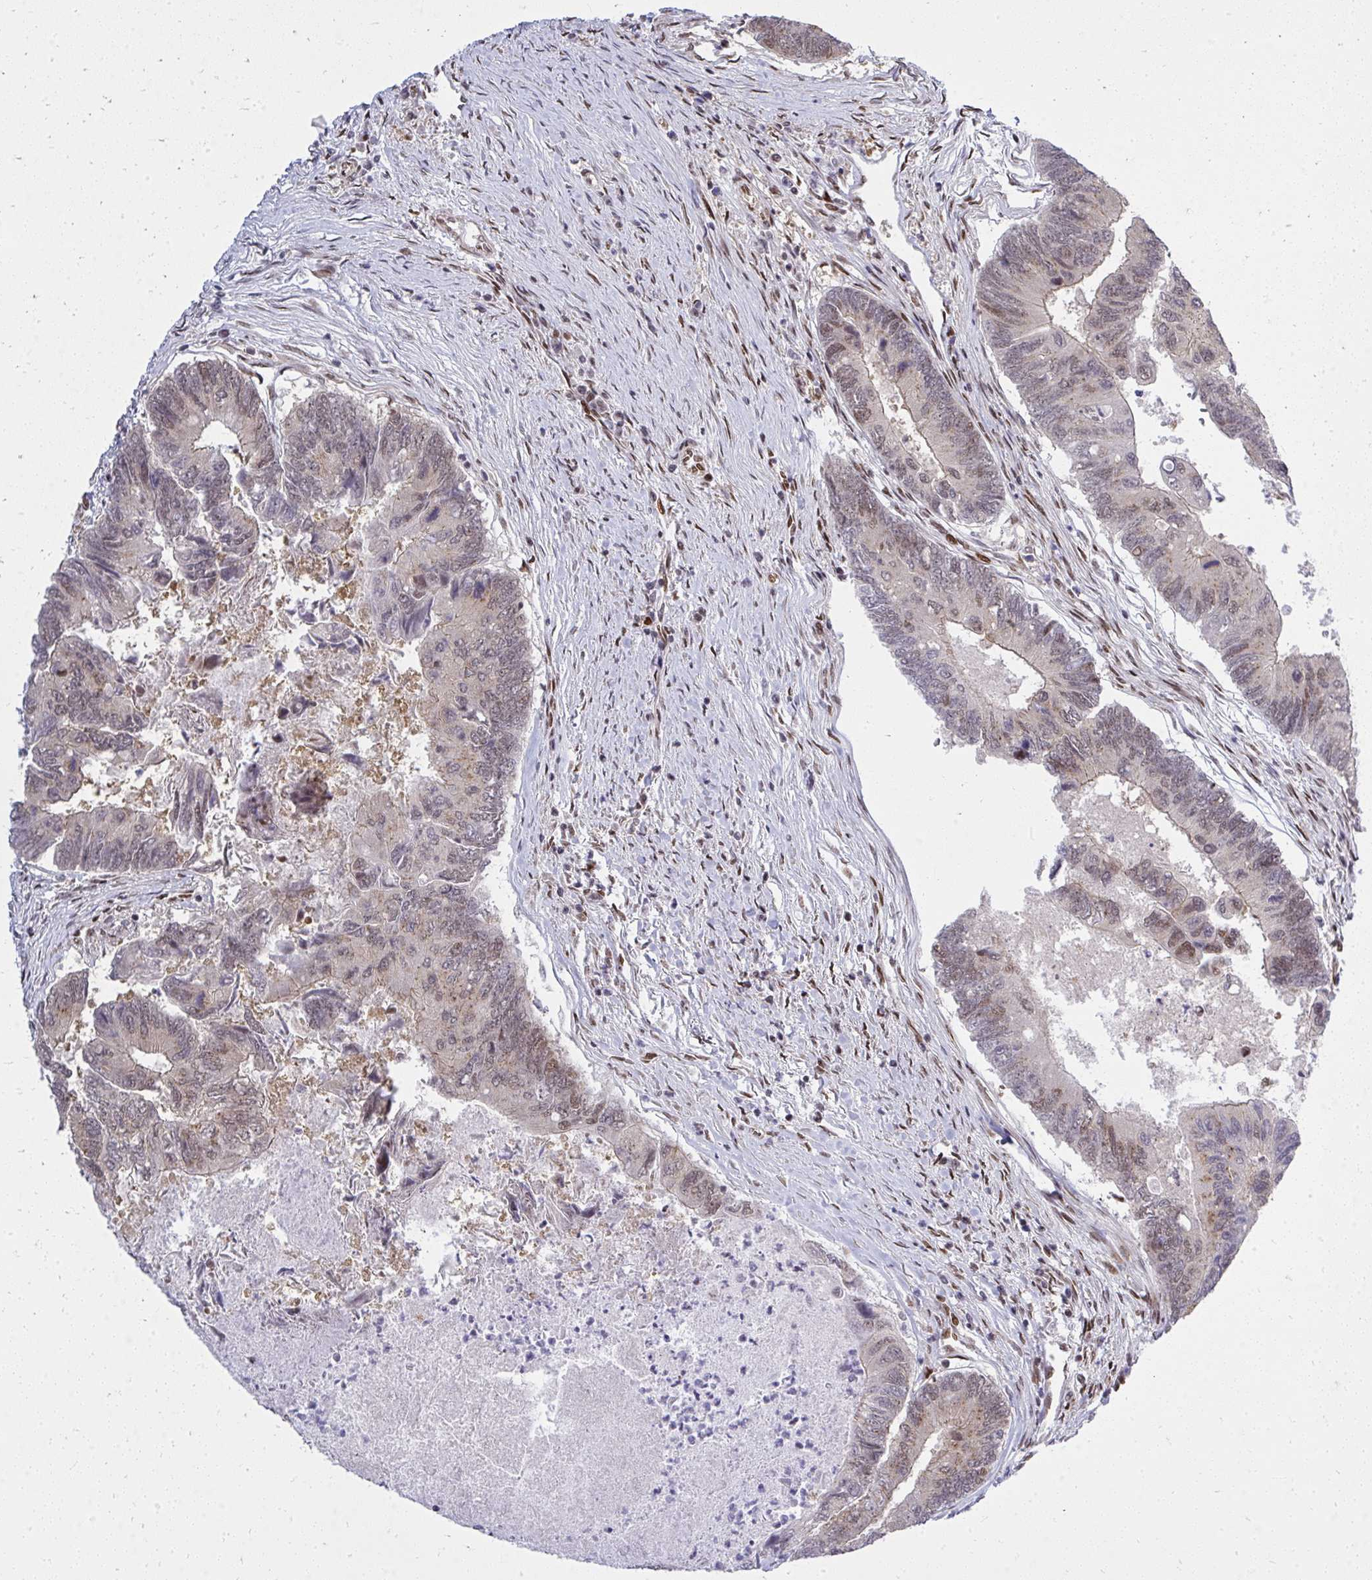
{"staining": {"intensity": "moderate", "quantity": "<25%", "location": "nuclear"}, "tissue": "colorectal cancer", "cell_type": "Tumor cells", "image_type": "cancer", "snomed": [{"axis": "morphology", "description": "Adenocarcinoma, NOS"}, {"axis": "topography", "description": "Colon"}], "caption": "This image exhibits IHC staining of colorectal cancer (adenocarcinoma), with low moderate nuclear staining in approximately <25% of tumor cells.", "gene": "PIGY", "patient": {"sex": "female", "age": 67}}